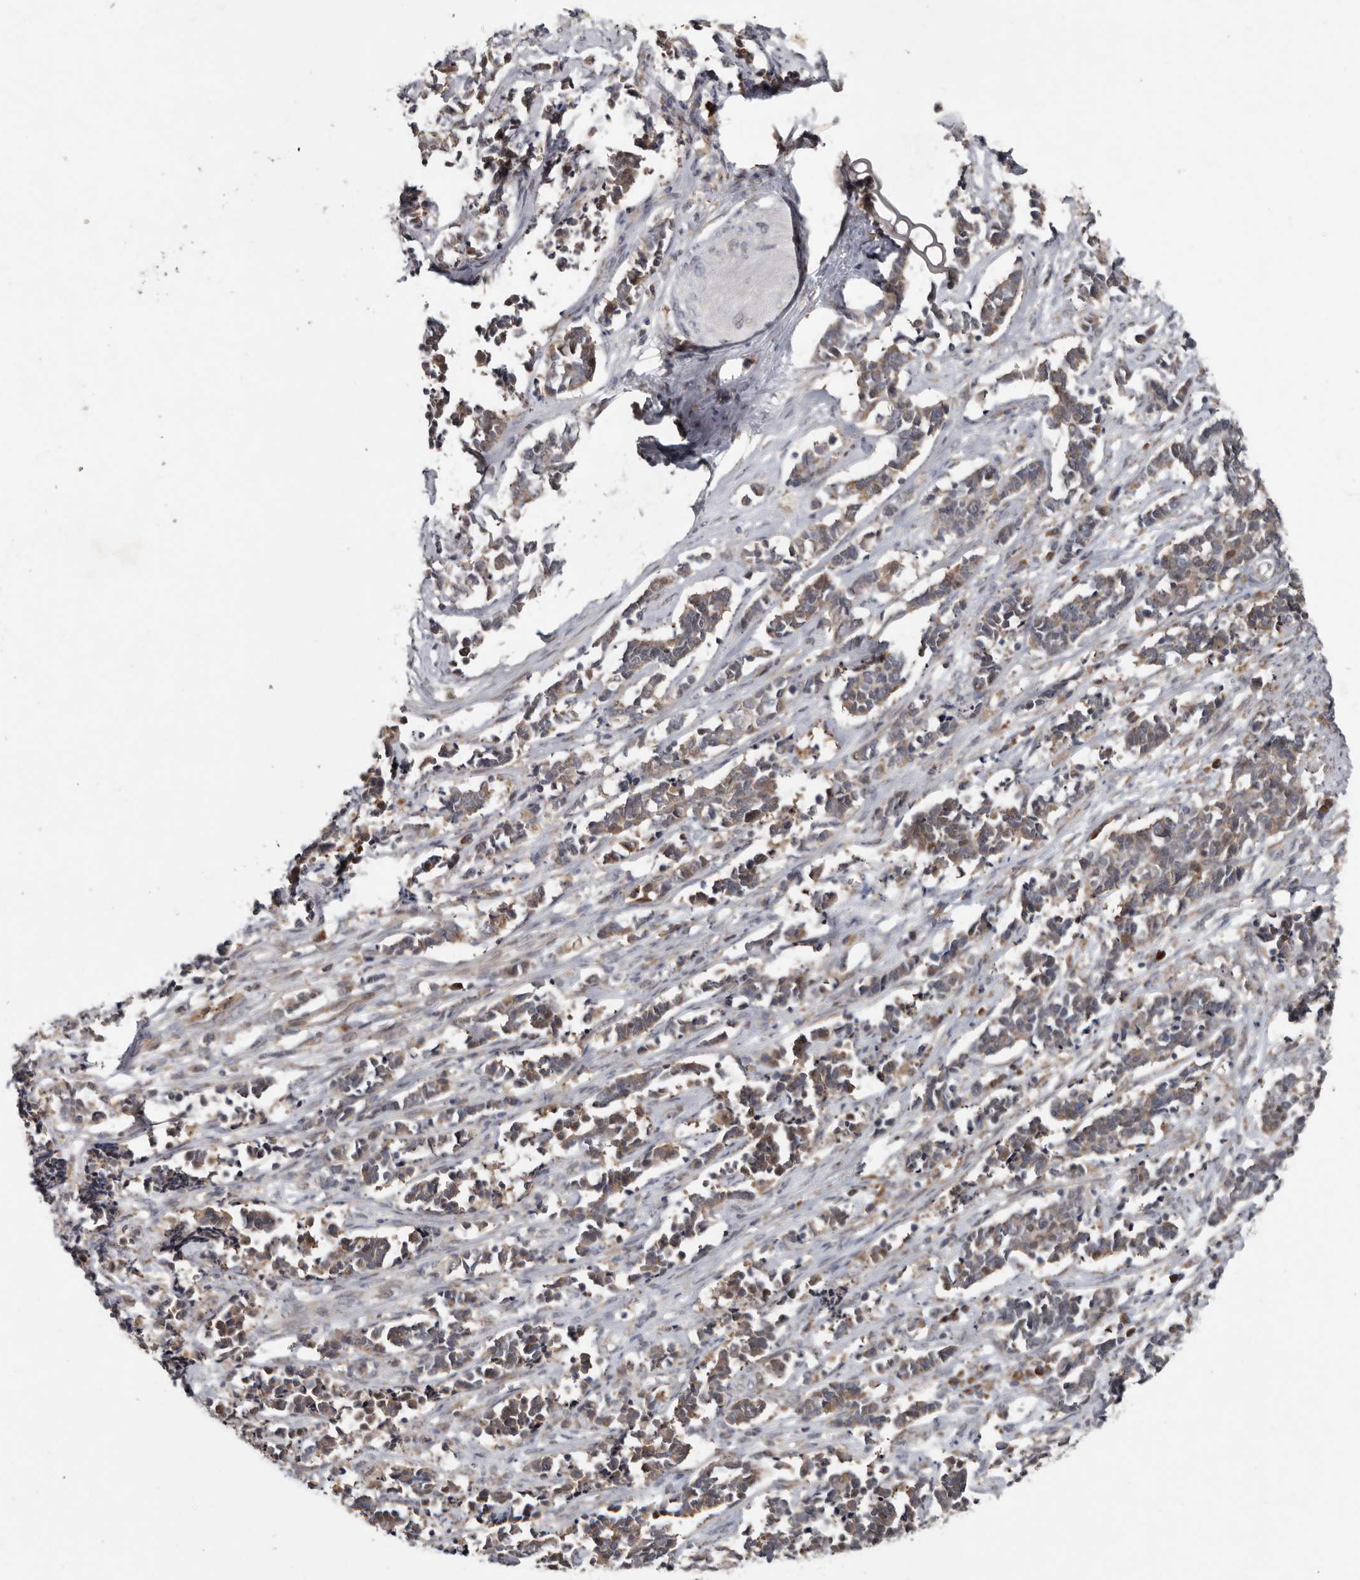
{"staining": {"intensity": "weak", "quantity": "25%-75%", "location": "cytoplasmic/membranous"}, "tissue": "cervical cancer", "cell_type": "Tumor cells", "image_type": "cancer", "snomed": [{"axis": "morphology", "description": "Normal tissue, NOS"}, {"axis": "morphology", "description": "Squamous cell carcinoma, NOS"}, {"axis": "topography", "description": "Cervix"}], "caption": "This is an image of IHC staining of cervical cancer (squamous cell carcinoma), which shows weak positivity in the cytoplasmic/membranous of tumor cells.", "gene": "CHML", "patient": {"sex": "female", "age": 35}}